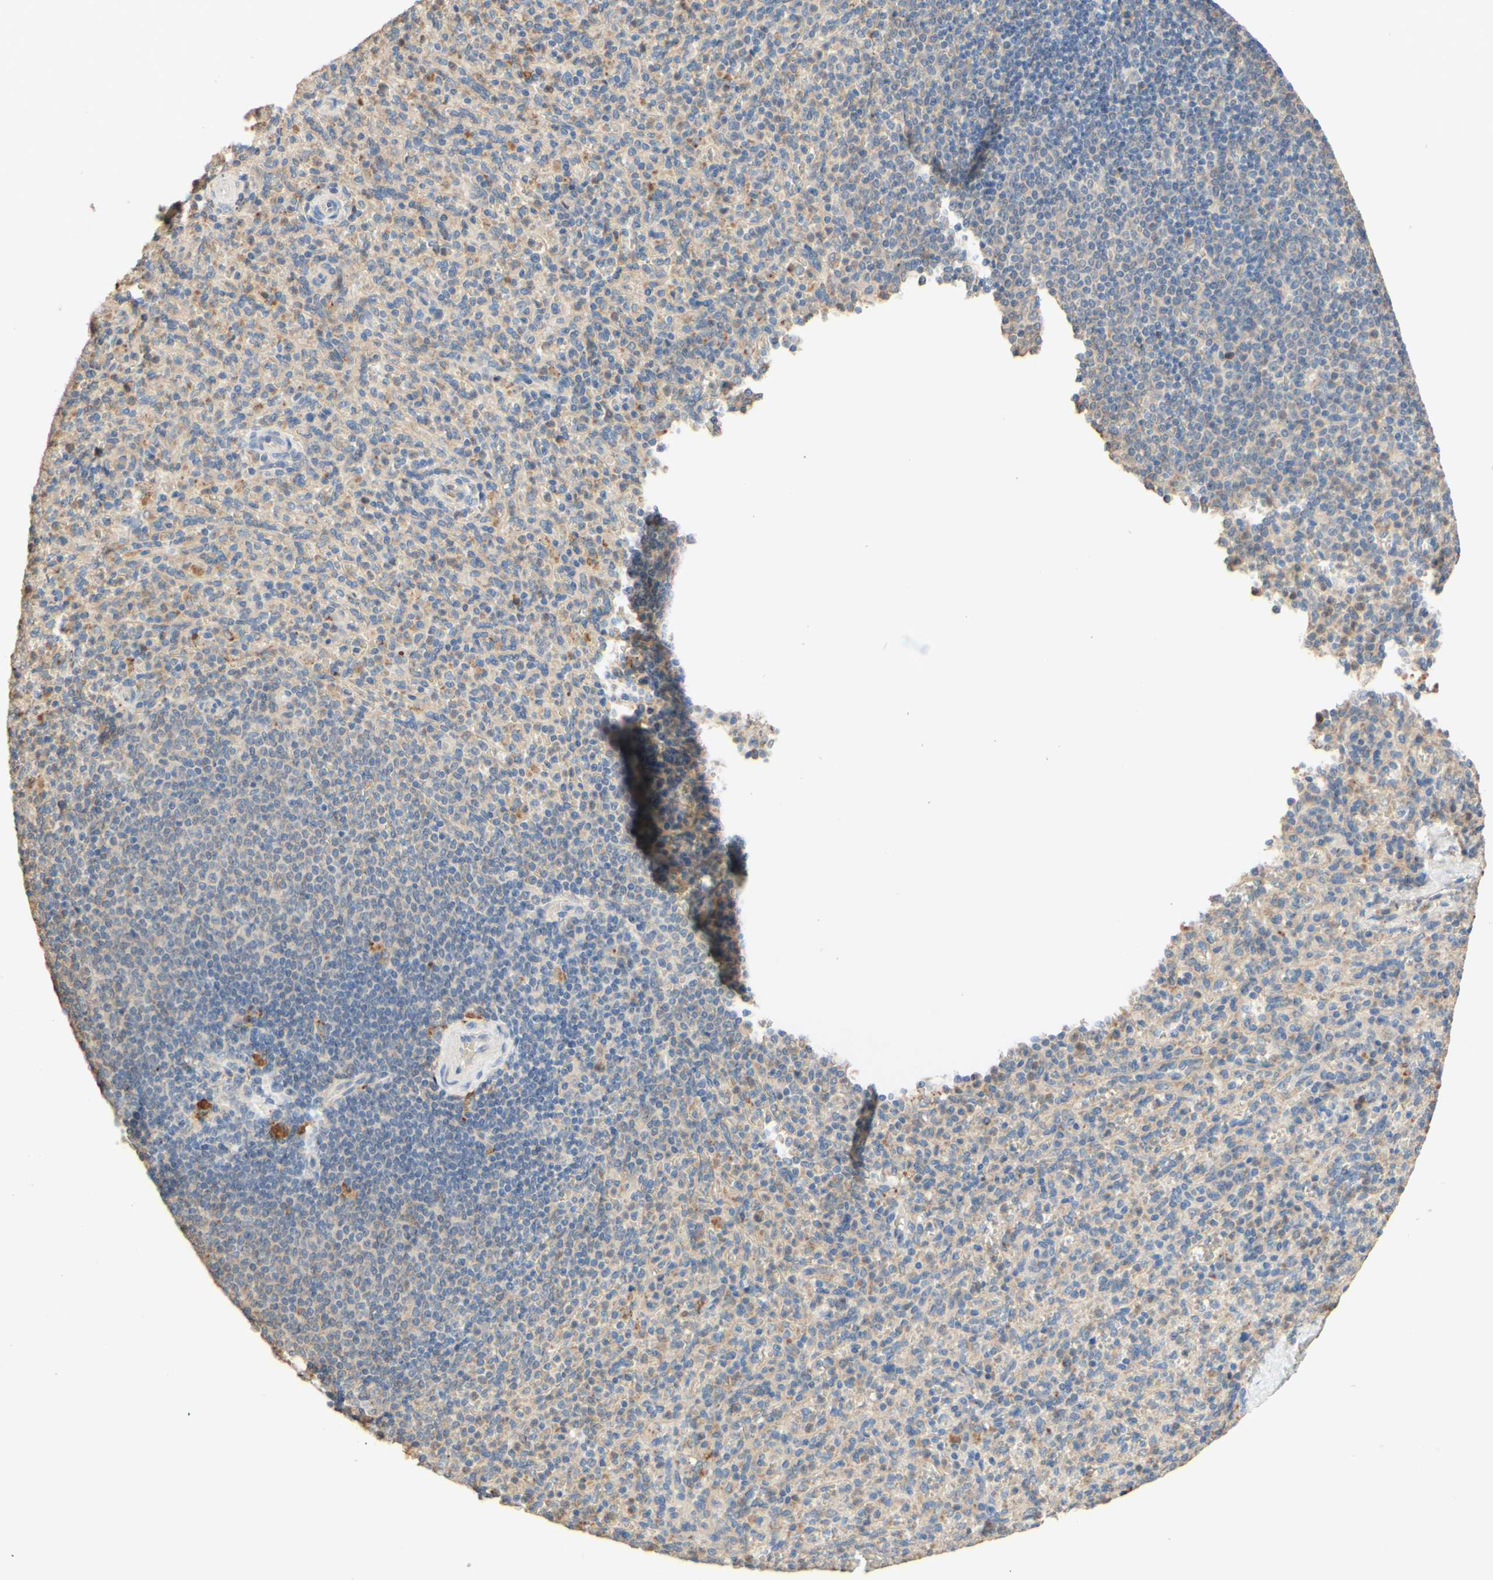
{"staining": {"intensity": "weak", "quantity": "25%-75%", "location": "cytoplasmic/membranous"}, "tissue": "spleen", "cell_type": "Cells in red pulp", "image_type": "normal", "snomed": [{"axis": "morphology", "description": "Normal tissue, NOS"}, {"axis": "topography", "description": "Spleen"}], "caption": "A brown stain shows weak cytoplasmic/membranous positivity of a protein in cells in red pulp of benign spleen.", "gene": "SMIM19", "patient": {"sex": "male", "age": 36}}